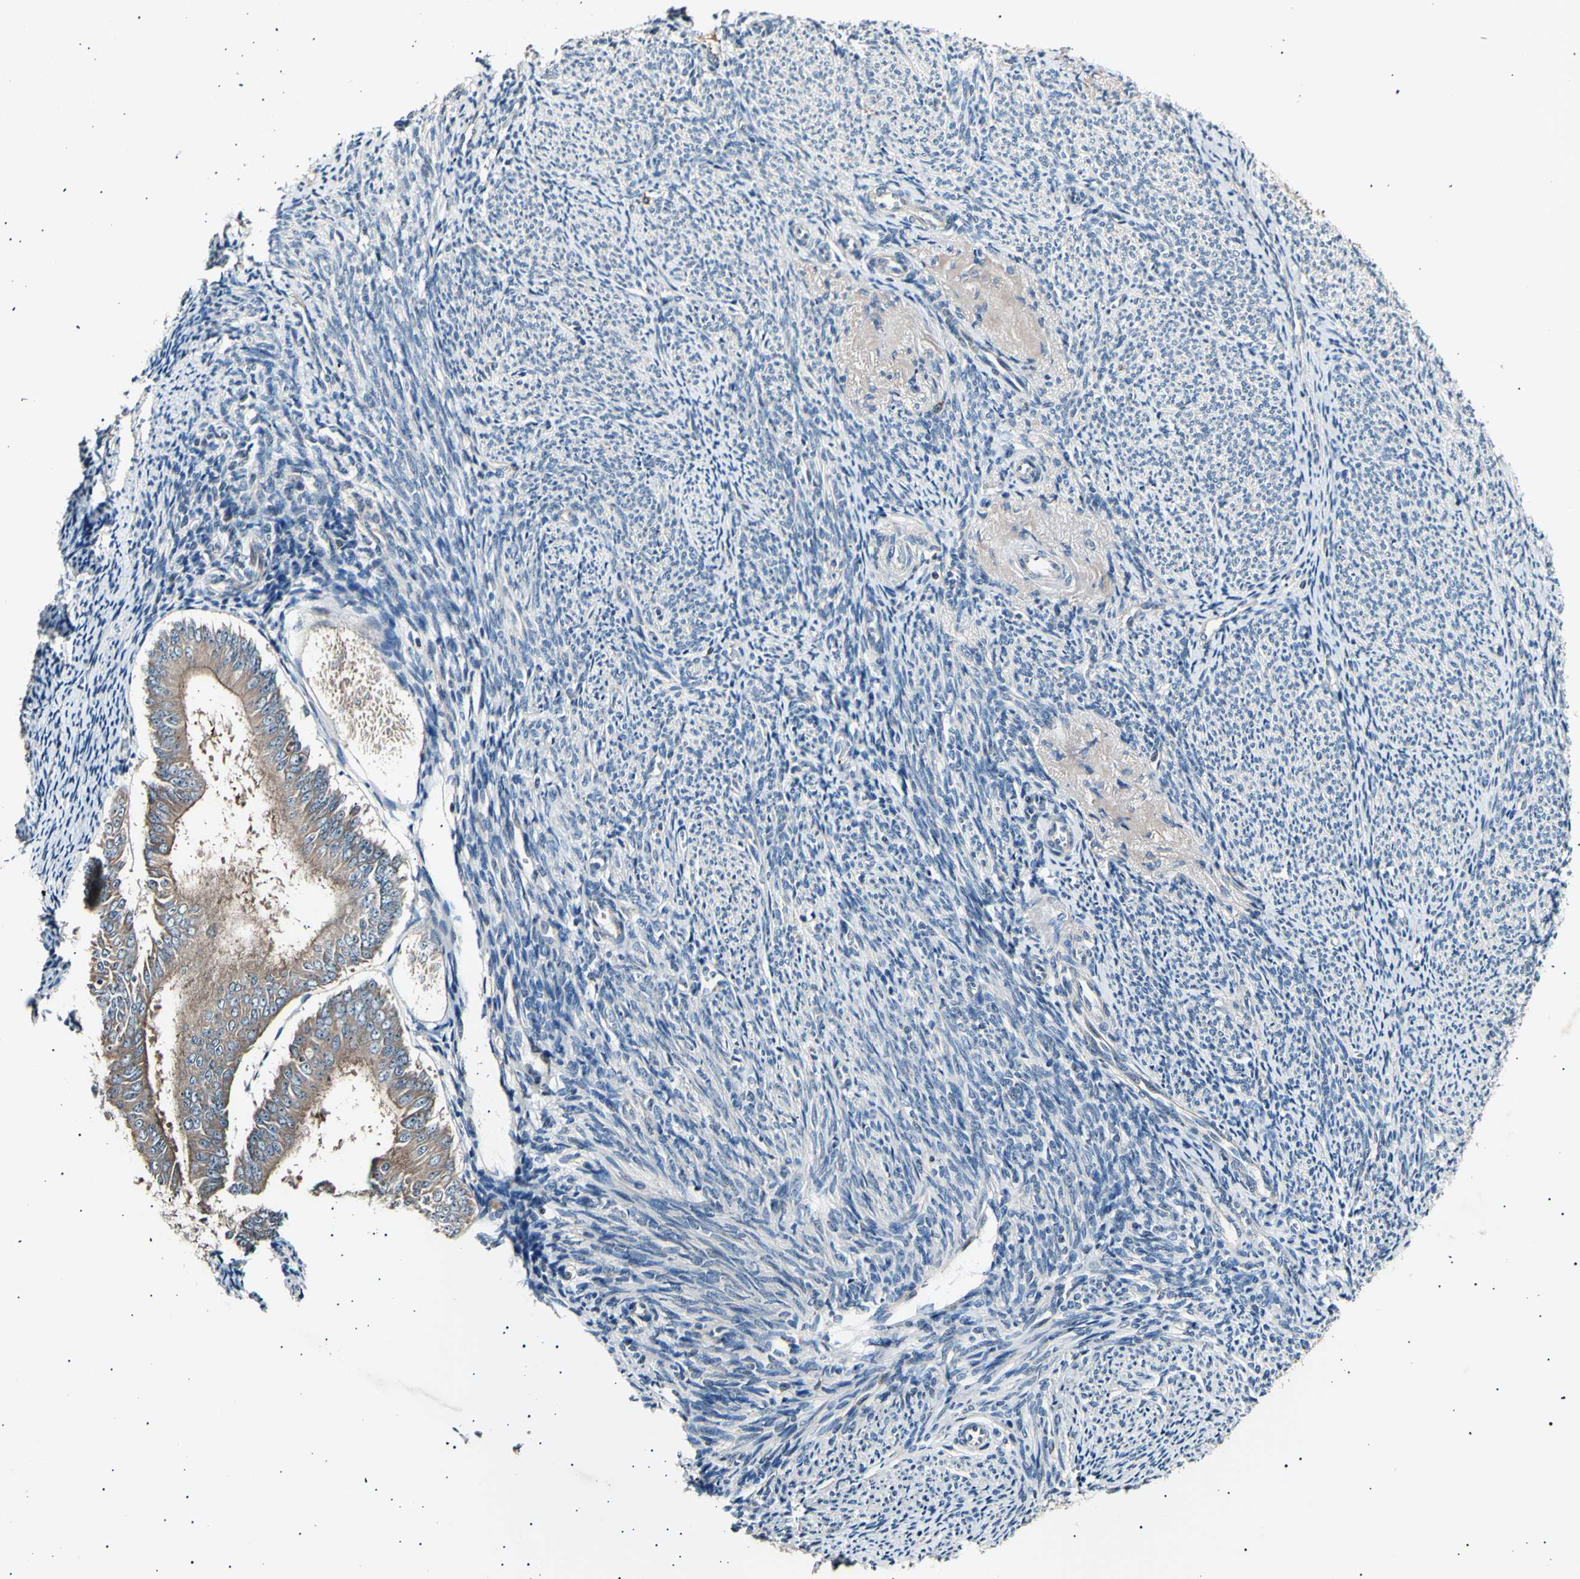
{"staining": {"intensity": "moderate", "quantity": ">75%", "location": "cytoplasmic/membranous"}, "tissue": "endometrial cancer", "cell_type": "Tumor cells", "image_type": "cancer", "snomed": [{"axis": "morphology", "description": "Adenocarcinoma, NOS"}, {"axis": "topography", "description": "Endometrium"}], "caption": "Immunohistochemistry (IHC) of endometrial adenocarcinoma reveals medium levels of moderate cytoplasmic/membranous positivity in approximately >75% of tumor cells.", "gene": "ITGA6", "patient": {"sex": "female", "age": 63}}